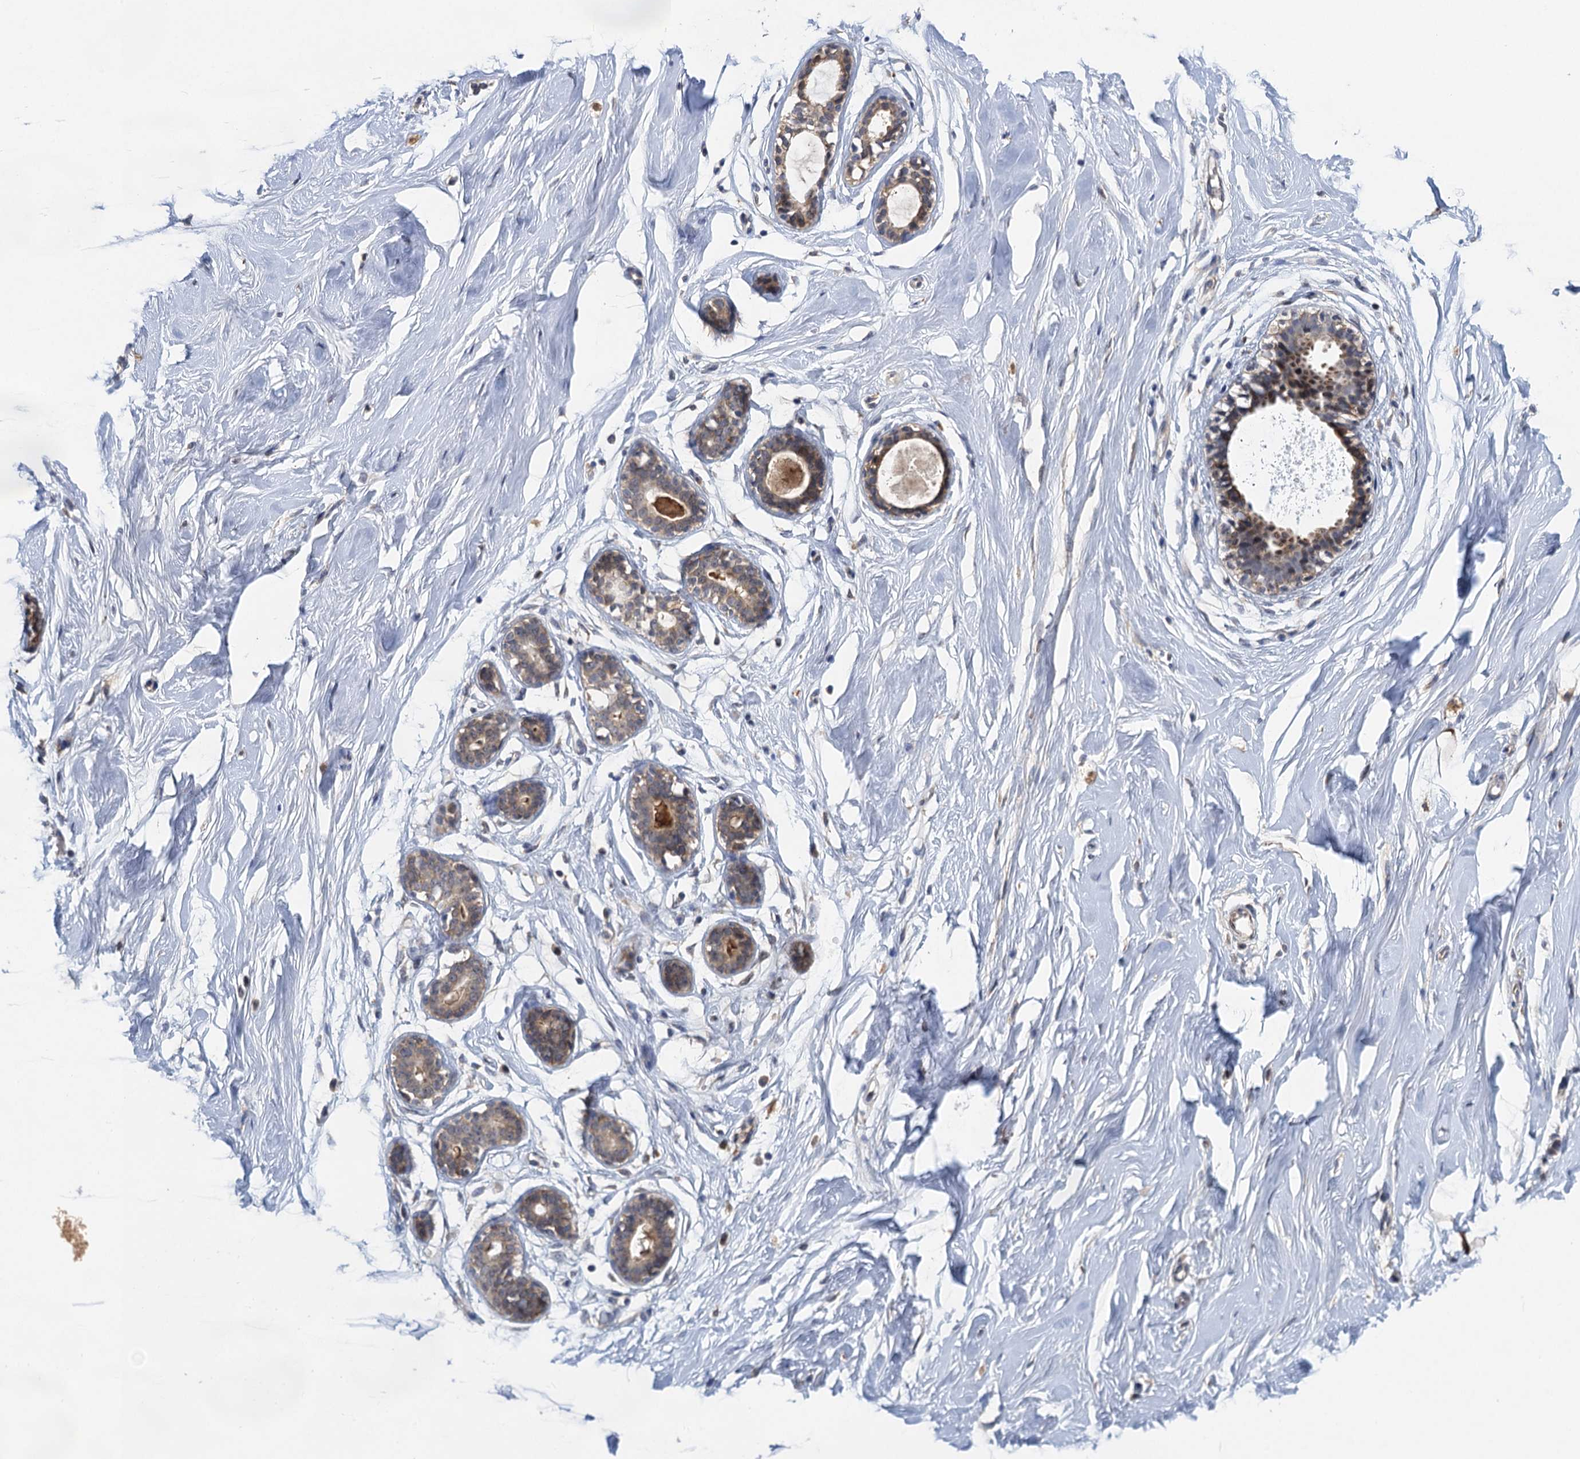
{"staining": {"intensity": "weak", "quantity": "25%-75%", "location": "cytoplasmic/membranous"}, "tissue": "breast", "cell_type": "Adipocytes", "image_type": "normal", "snomed": [{"axis": "morphology", "description": "Normal tissue, NOS"}, {"axis": "morphology", "description": "Adenoma, NOS"}, {"axis": "topography", "description": "Breast"}], "caption": "DAB immunohistochemical staining of benign breast reveals weak cytoplasmic/membranous protein staining in approximately 25%-75% of adipocytes. (DAB (3,3'-diaminobenzidine) IHC with brightfield microscopy, high magnification).", "gene": "TMEM39B", "patient": {"sex": "female", "age": 23}}